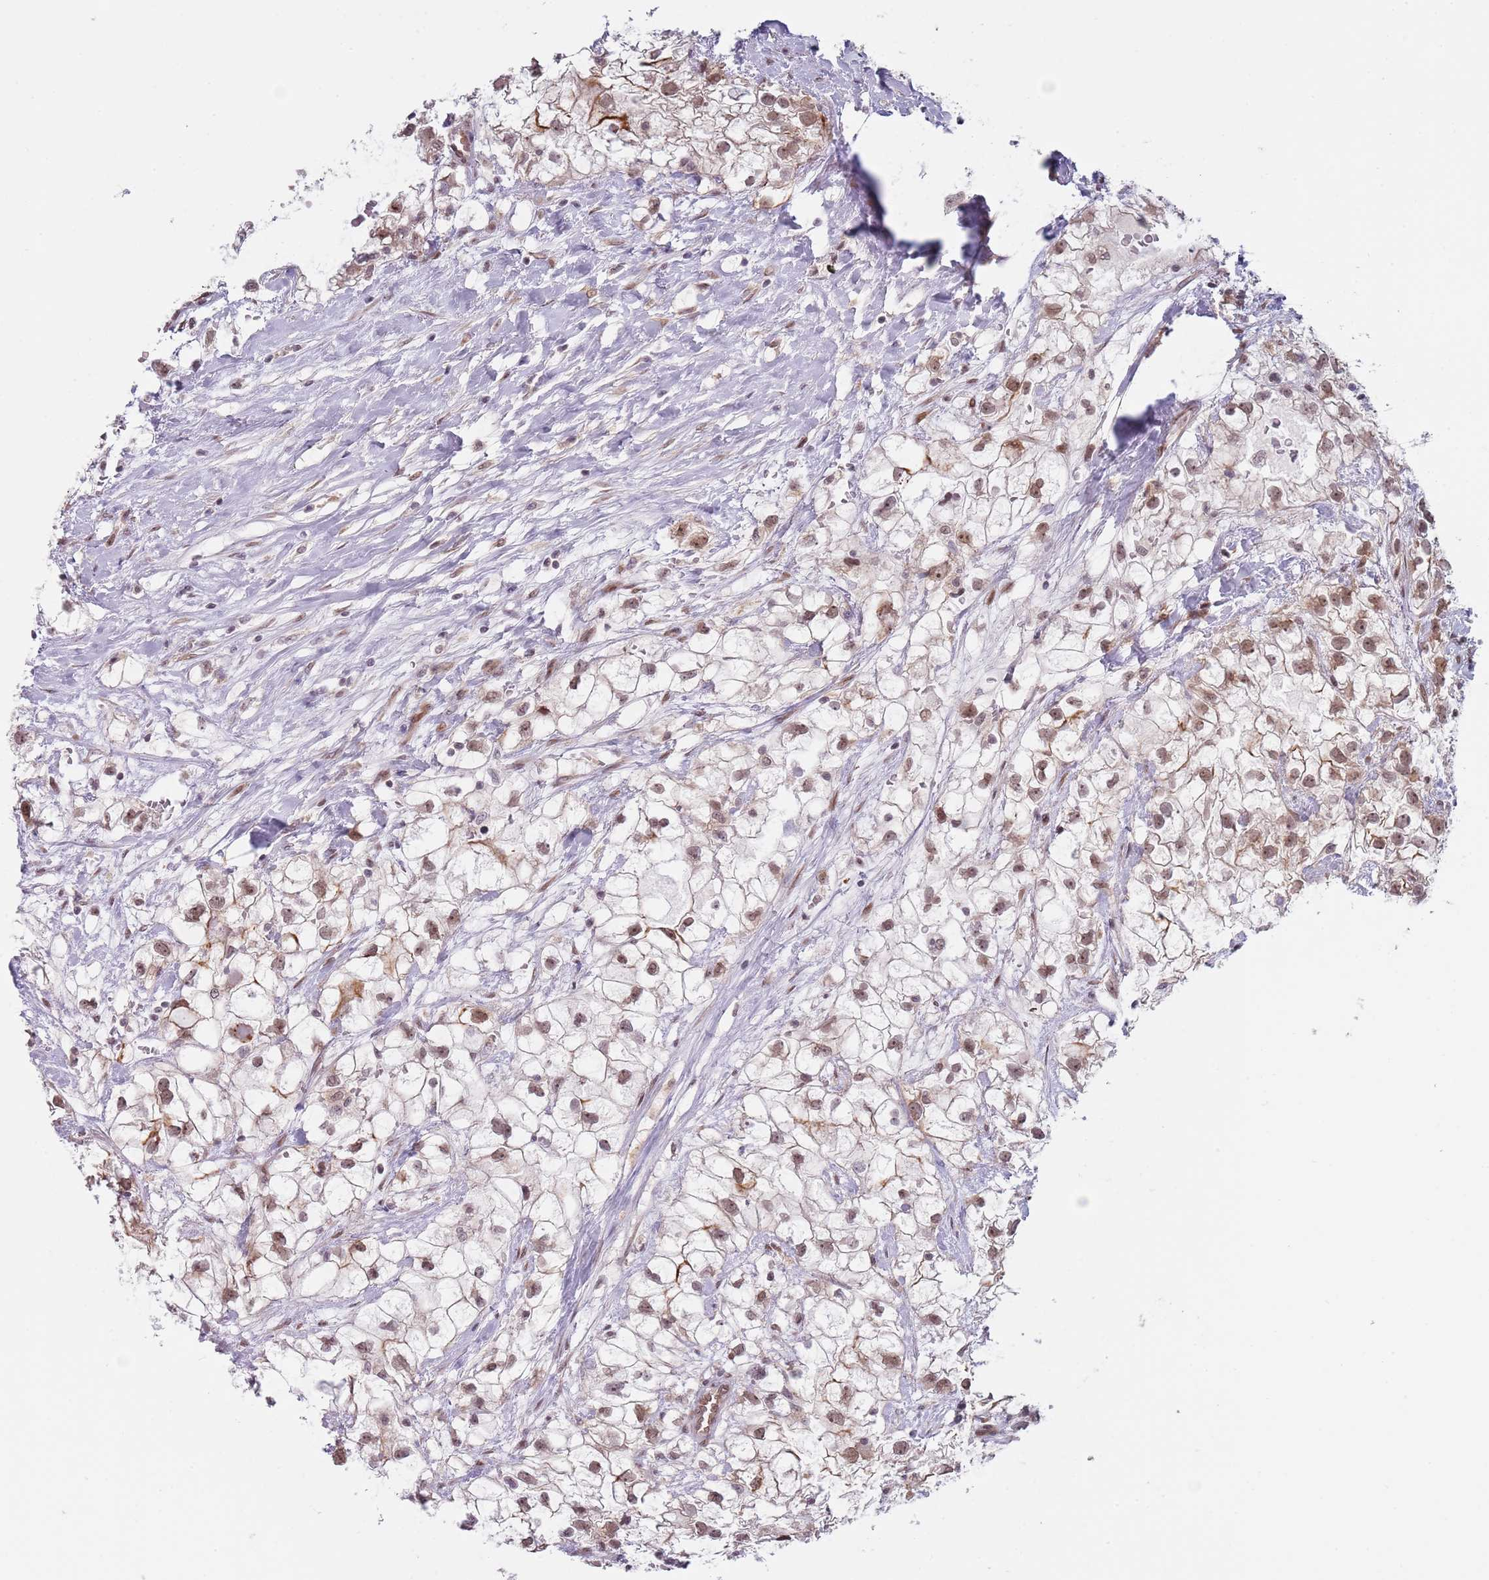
{"staining": {"intensity": "moderate", "quantity": ">75%", "location": "nuclear"}, "tissue": "renal cancer", "cell_type": "Tumor cells", "image_type": "cancer", "snomed": [{"axis": "morphology", "description": "Adenocarcinoma, NOS"}, {"axis": "topography", "description": "Kidney"}], "caption": "A histopathology image showing moderate nuclear staining in about >75% of tumor cells in renal adenocarcinoma, as visualized by brown immunohistochemical staining.", "gene": "SLC25A32", "patient": {"sex": "male", "age": 59}}